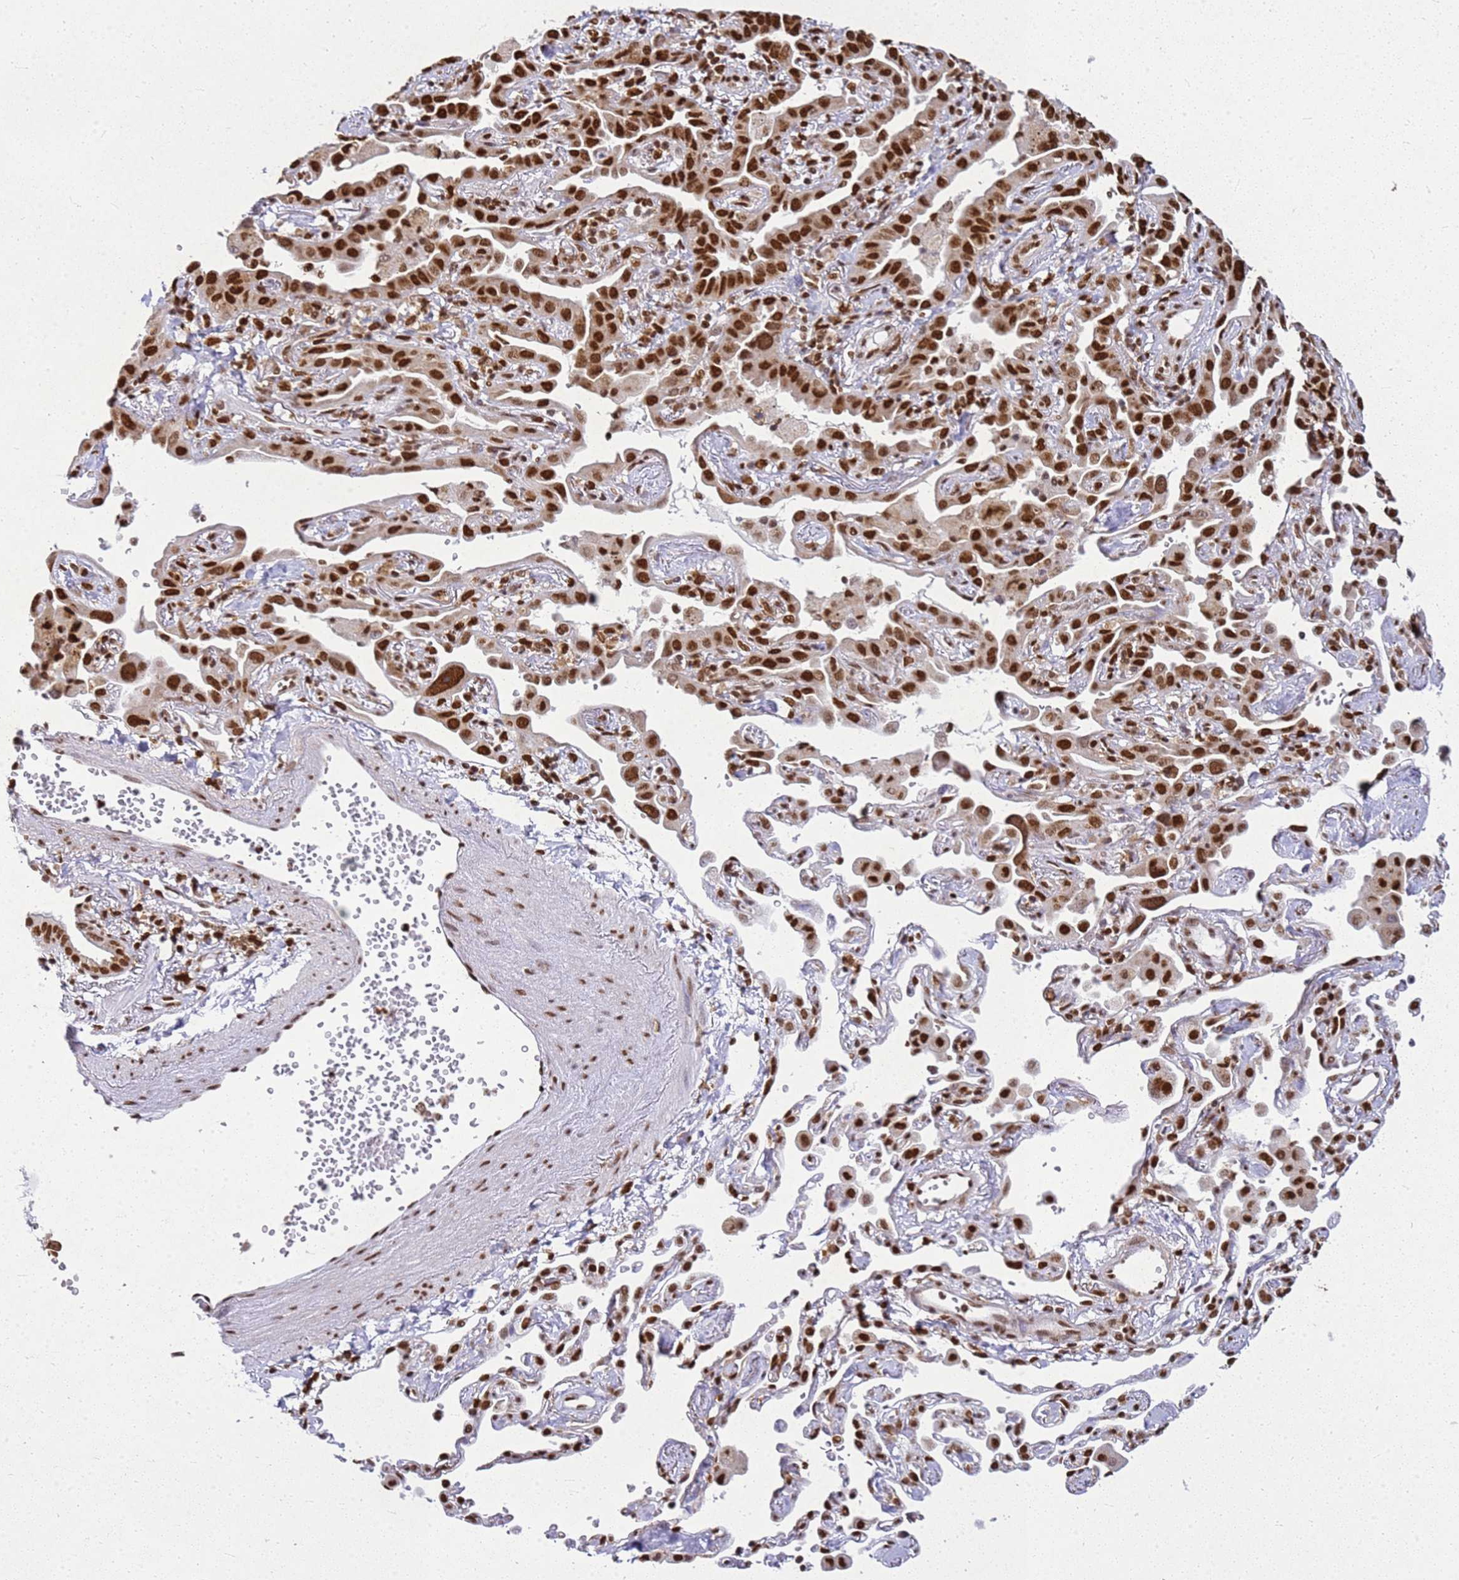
{"staining": {"intensity": "strong", "quantity": ">75%", "location": "nuclear"}, "tissue": "lung cancer", "cell_type": "Tumor cells", "image_type": "cancer", "snomed": [{"axis": "morphology", "description": "Adenocarcinoma, NOS"}, {"axis": "topography", "description": "Lung"}], "caption": "Strong nuclear protein expression is present in approximately >75% of tumor cells in lung adenocarcinoma.", "gene": "APEX1", "patient": {"sex": "male", "age": 67}}